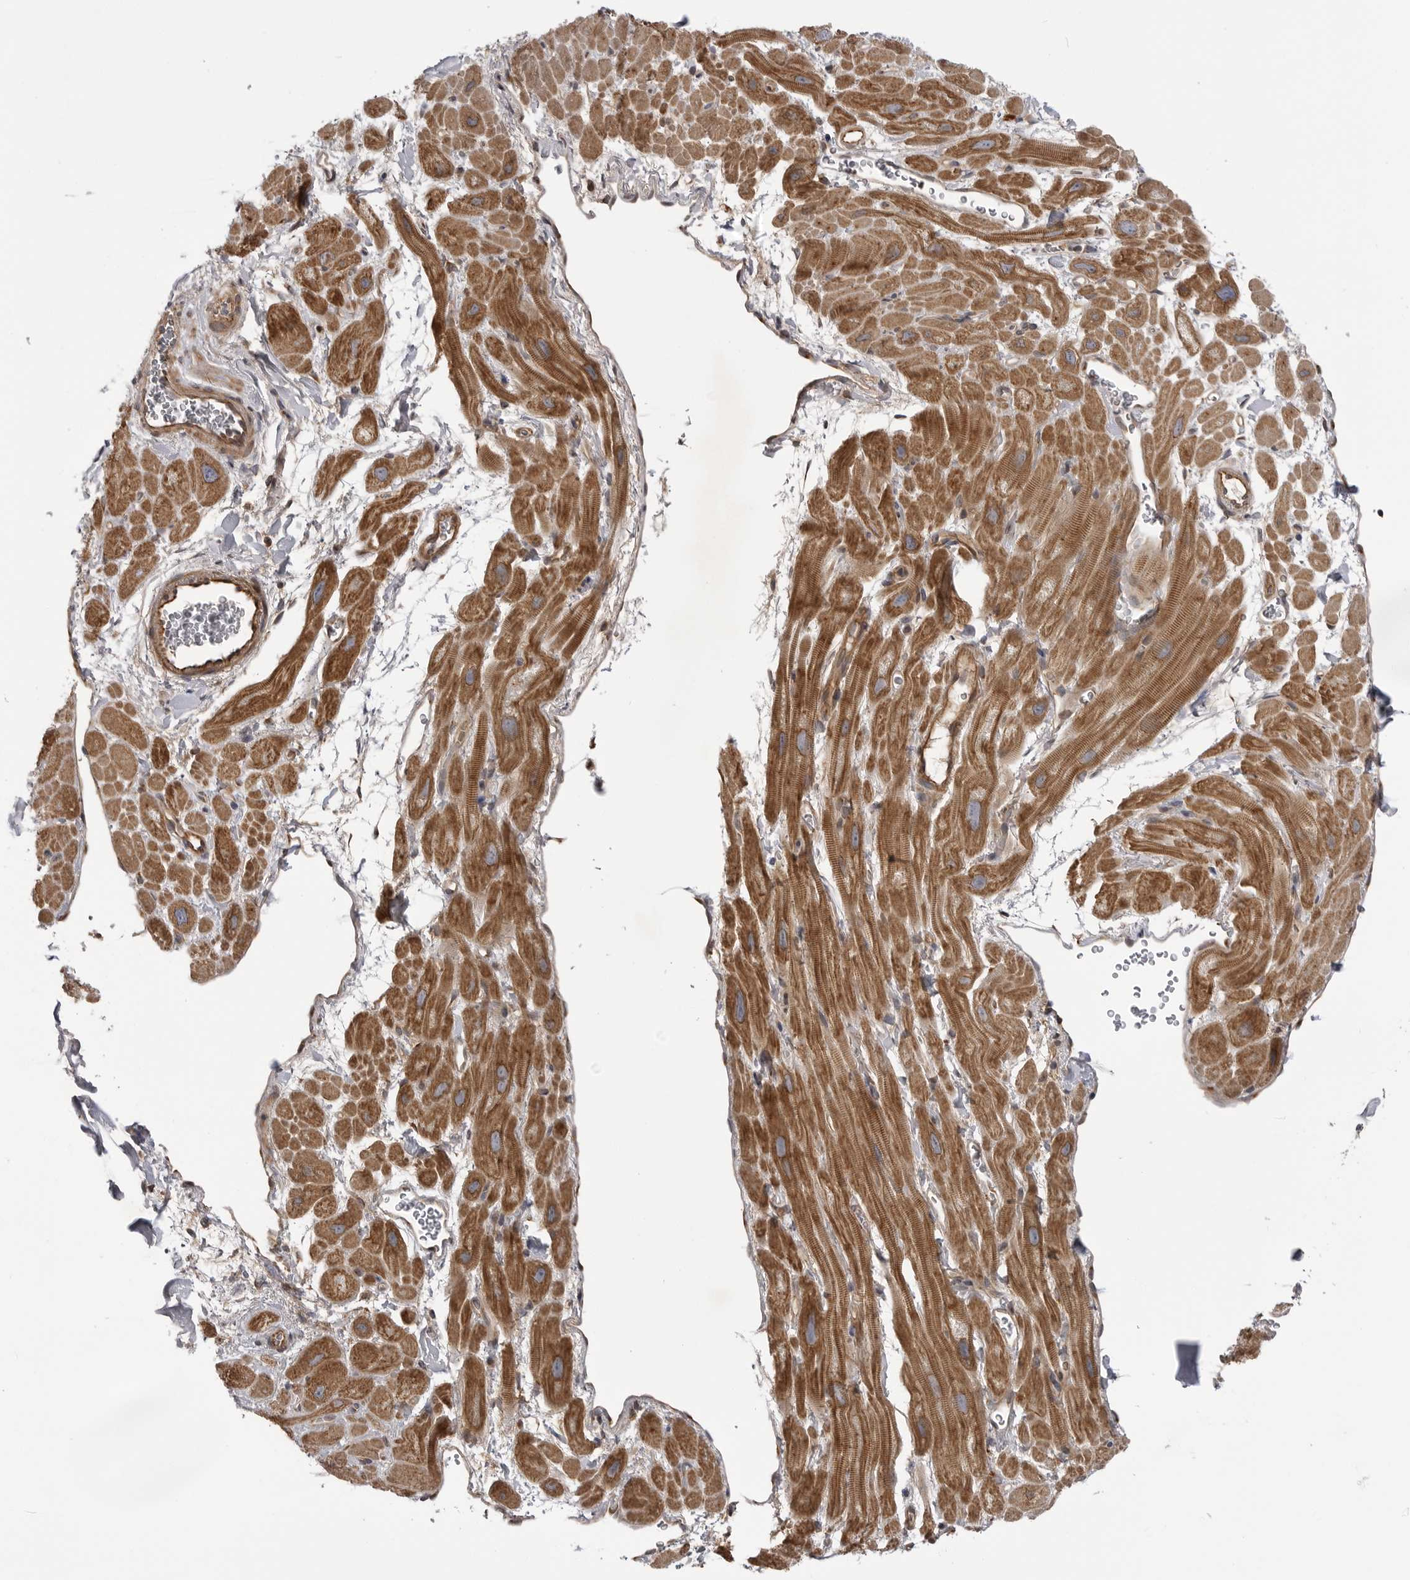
{"staining": {"intensity": "moderate", "quantity": ">75%", "location": "cytoplasmic/membranous"}, "tissue": "heart muscle", "cell_type": "Cardiomyocytes", "image_type": "normal", "snomed": [{"axis": "morphology", "description": "Normal tissue, NOS"}, {"axis": "topography", "description": "Heart"}], "caption": "Protein expression analysis of normal heart muscle shows moderate cytoplasmic/membranous staining in approximately >75% of cardiomyocytes.", "gene": "LRRC45", "patient": {"sex": "male", "age": 49}}